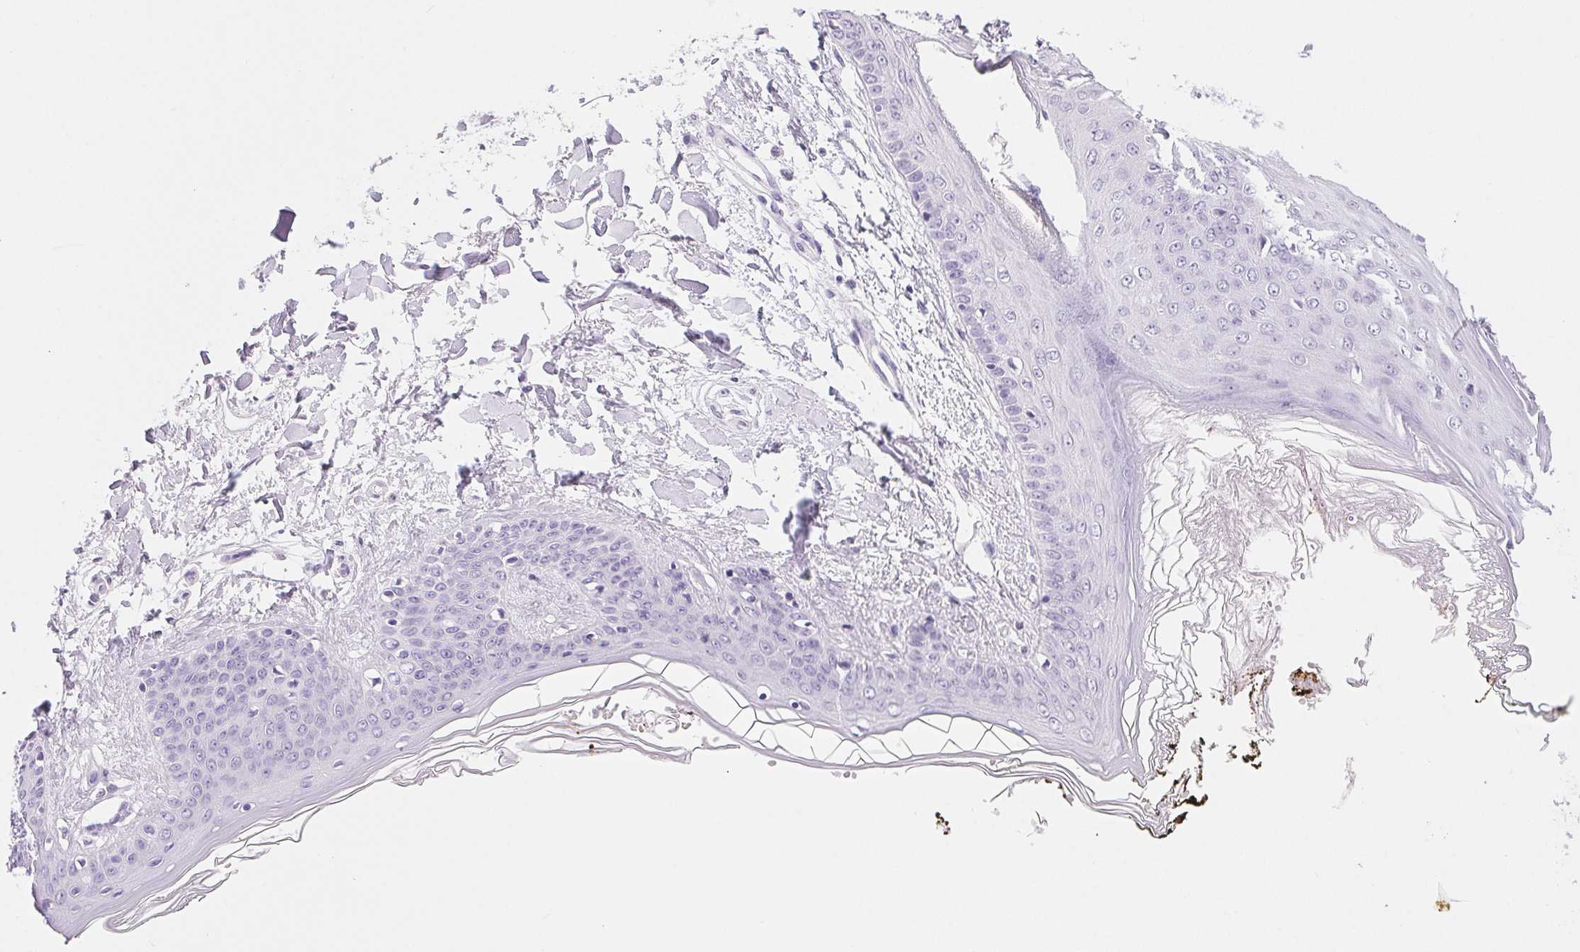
{"staining": {"intensity": "negative", "quantity": "none", "location": "none"}, "tissue": "skin", "cell_type": "Fibroblasts", "image_type": "normal", "snomed": [{"axis": "morphology", "description": "Normal tissue, NOS"}, {"axis": "topography", "description": "Skin"}], "caption": "A micrograph of skin stained for a protein displays no brown staining in fibroblasts. (Stains: DAB immunohistochemistry with hematoxylin counter stain, Microscopy: brightfield microscopy at high magnification).", "gene": "ASGR2", "patient": {"sex": "female", "age": 34}}